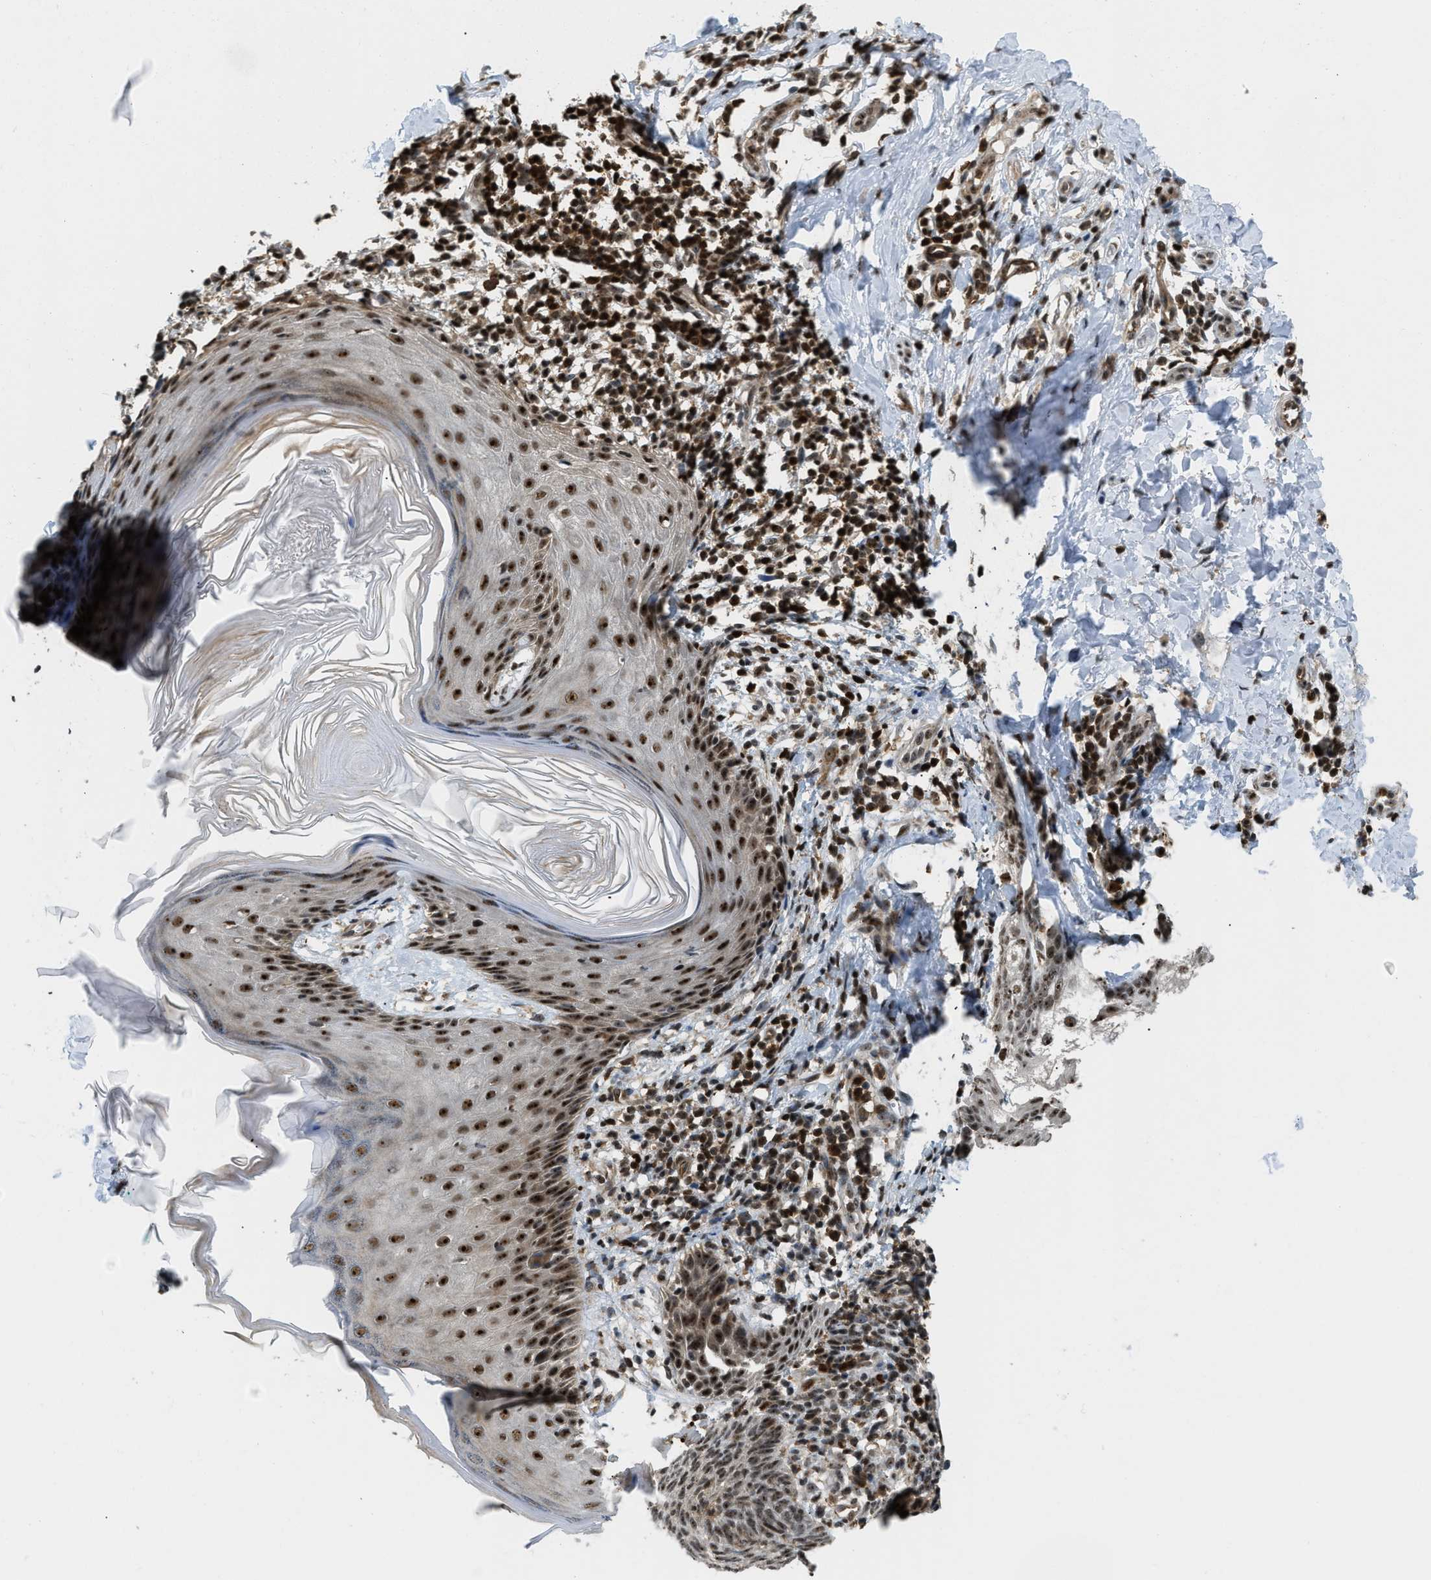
{"staining": {"intensity": "moderate", "quantity": ">75%", "location": "nuclear"}, "tissue": "skin cancer", "cell_type": "Tumor cells", "image_type": "cancer", "snomed": [{"axis": "morphology", "description": "Basal cell carcinoma"}, {"axis": "topography", "description": "Skin"}], "caption": "Human skin basal cell carcinoma stained with a protein marker displays moderate staining in tumor cells.", "gene": "E2F1", "patient": {"sex": "male", "age": 60}}